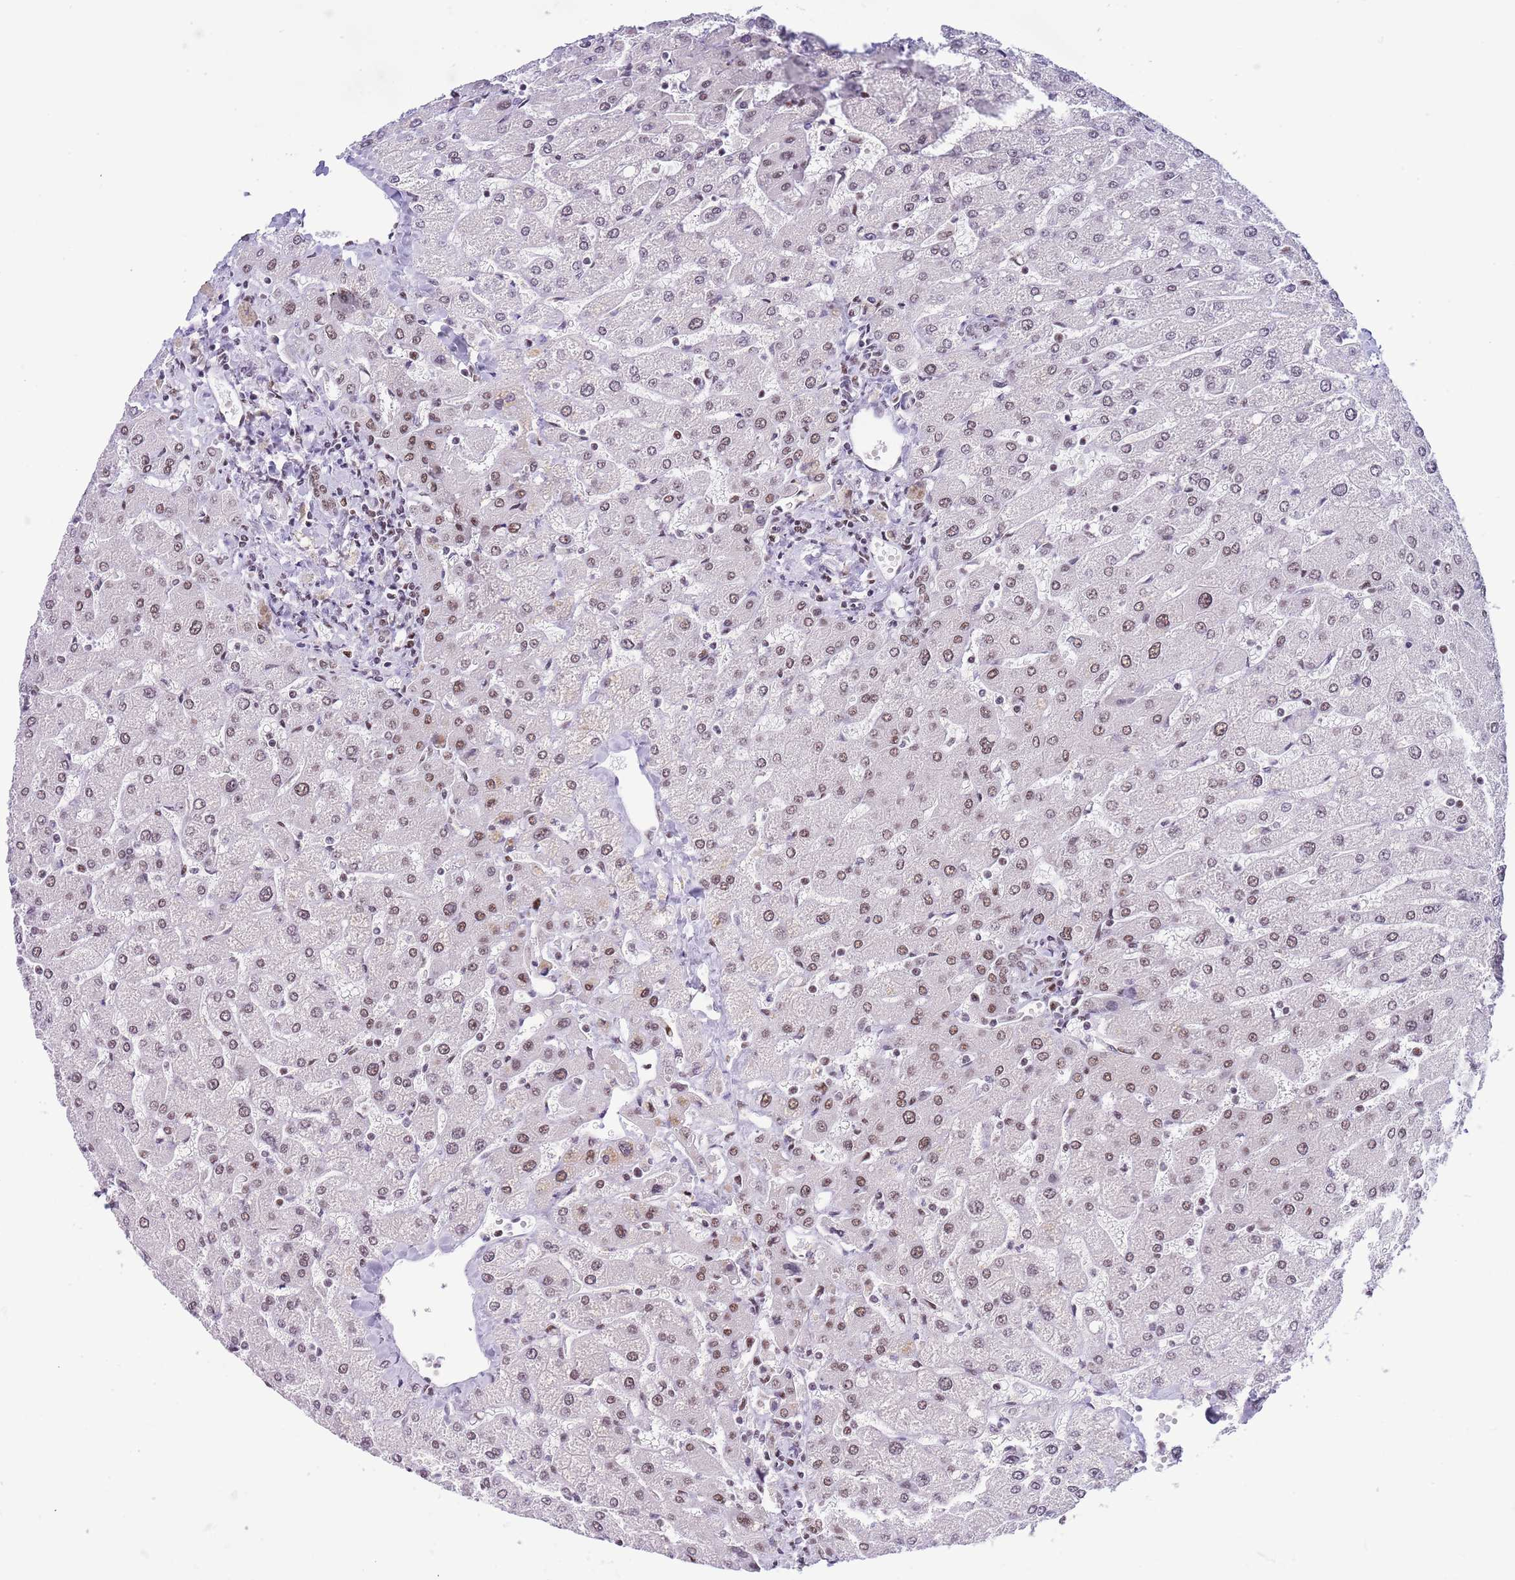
{"staining": {"intensity": "moderate", "quantity": ">75%", "location": "nuclear"}, "tissue": "liver", "cell_type": "Cholangiocytes", "image_type": "normal", "snomed": [{"axis": "morphology", "description": "Normal tissue, NOS"}, {"axis": "topography", "description": "Liver"}], "caption": "IHC of benign liver exhibits medium levels of moderate nuclear staining in about >75% of cholangiocytes. (DAB IHC with brightfield microscopy, high magnification).", "gene": "SF3A2", "patient": {"sex": "male", "age": 55}}